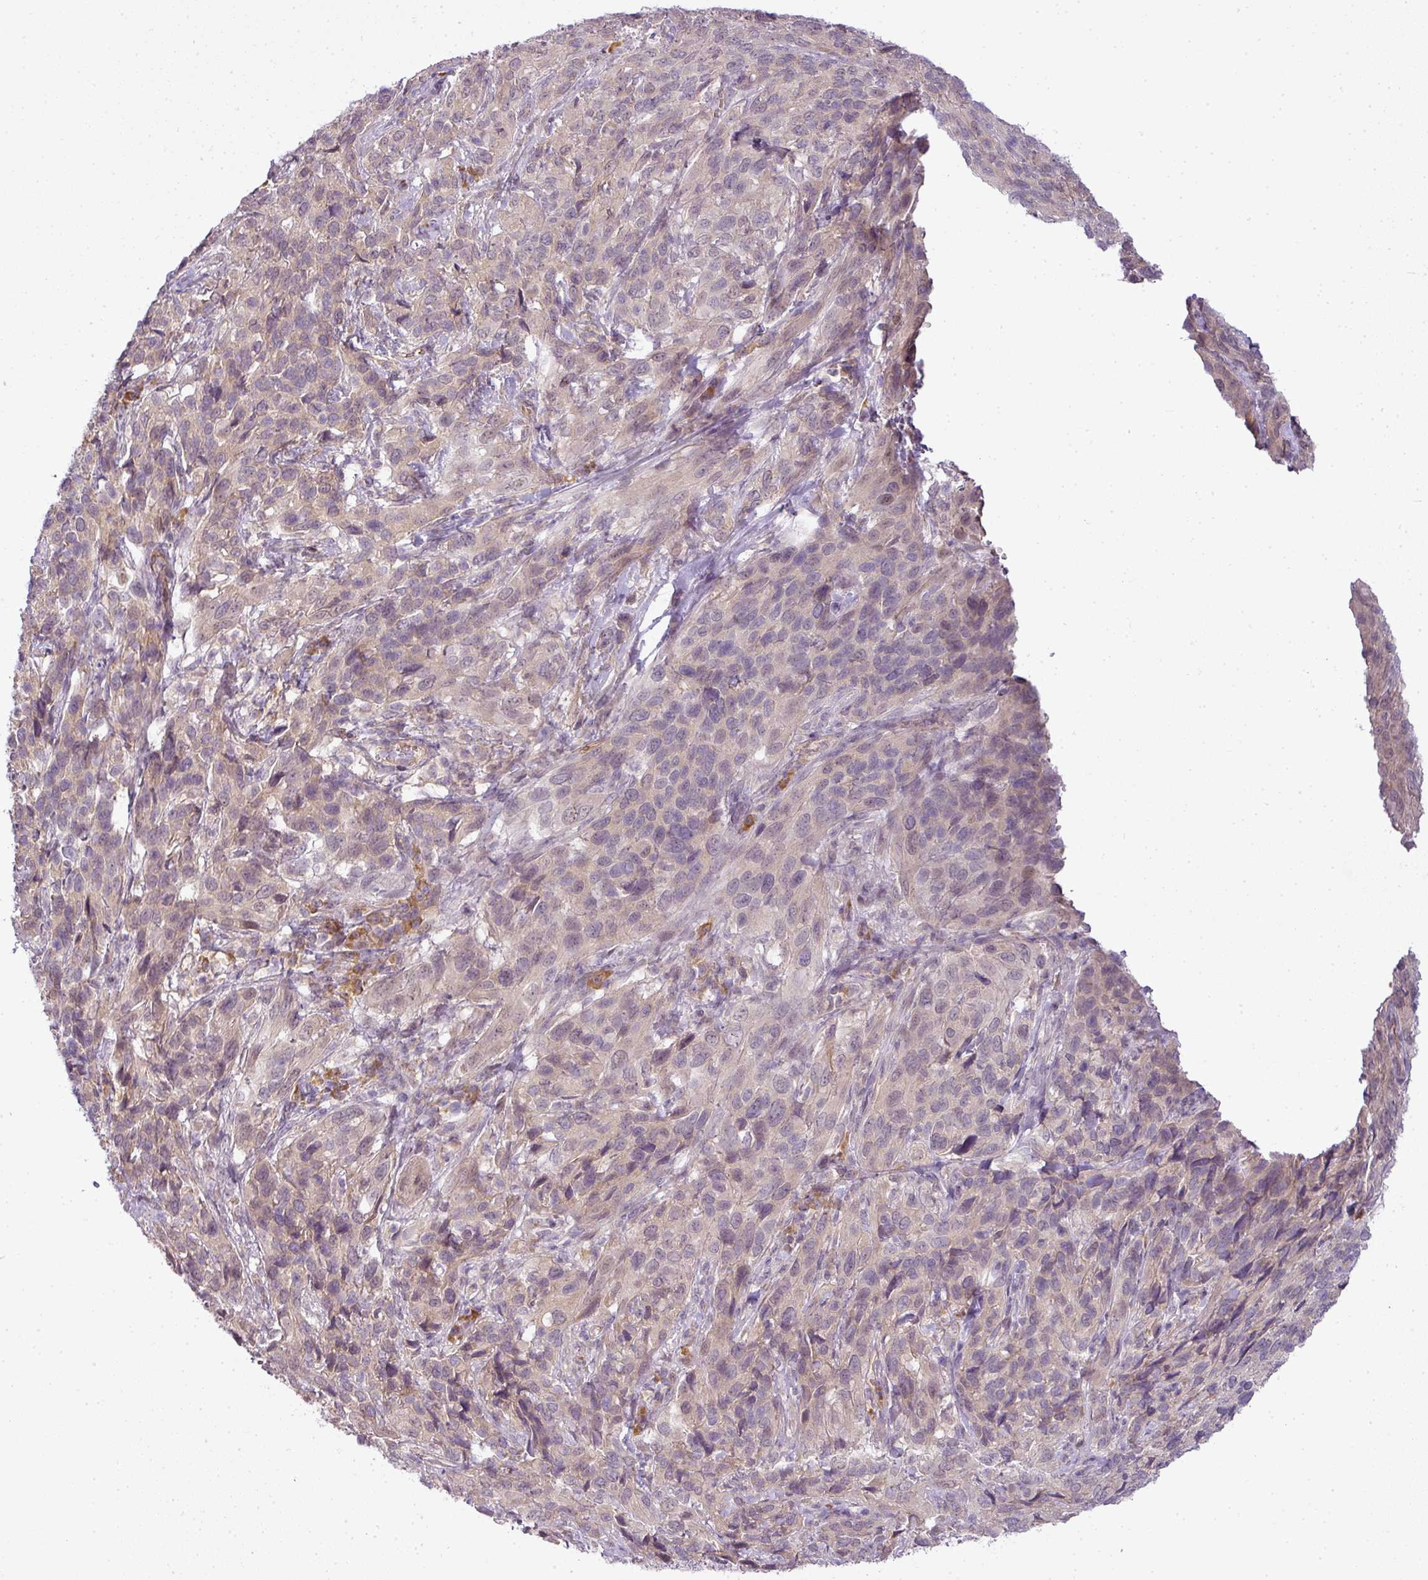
{"staining": {"intensity": "weak", "quantity": ">75%", "location": "cytoplasmic/membranous"}, "tissue": "cervical cancer", "cell_type": "Tumor cells", "image_type": "cancer", "snomed": [{"axis": "morphology", "description": "Squamous cell carcinoma, NOS"}, {"axis": "topography", "description": "Cervix"}], "caption": "Protein staining of cervical cancer (squamous cell carcinoma) tissue exhibits weak cytoplasmic/membranous staining in about >75% of tumor cells.", "gene": "LY75", "patient": {"sex": "female", "age": 51}}